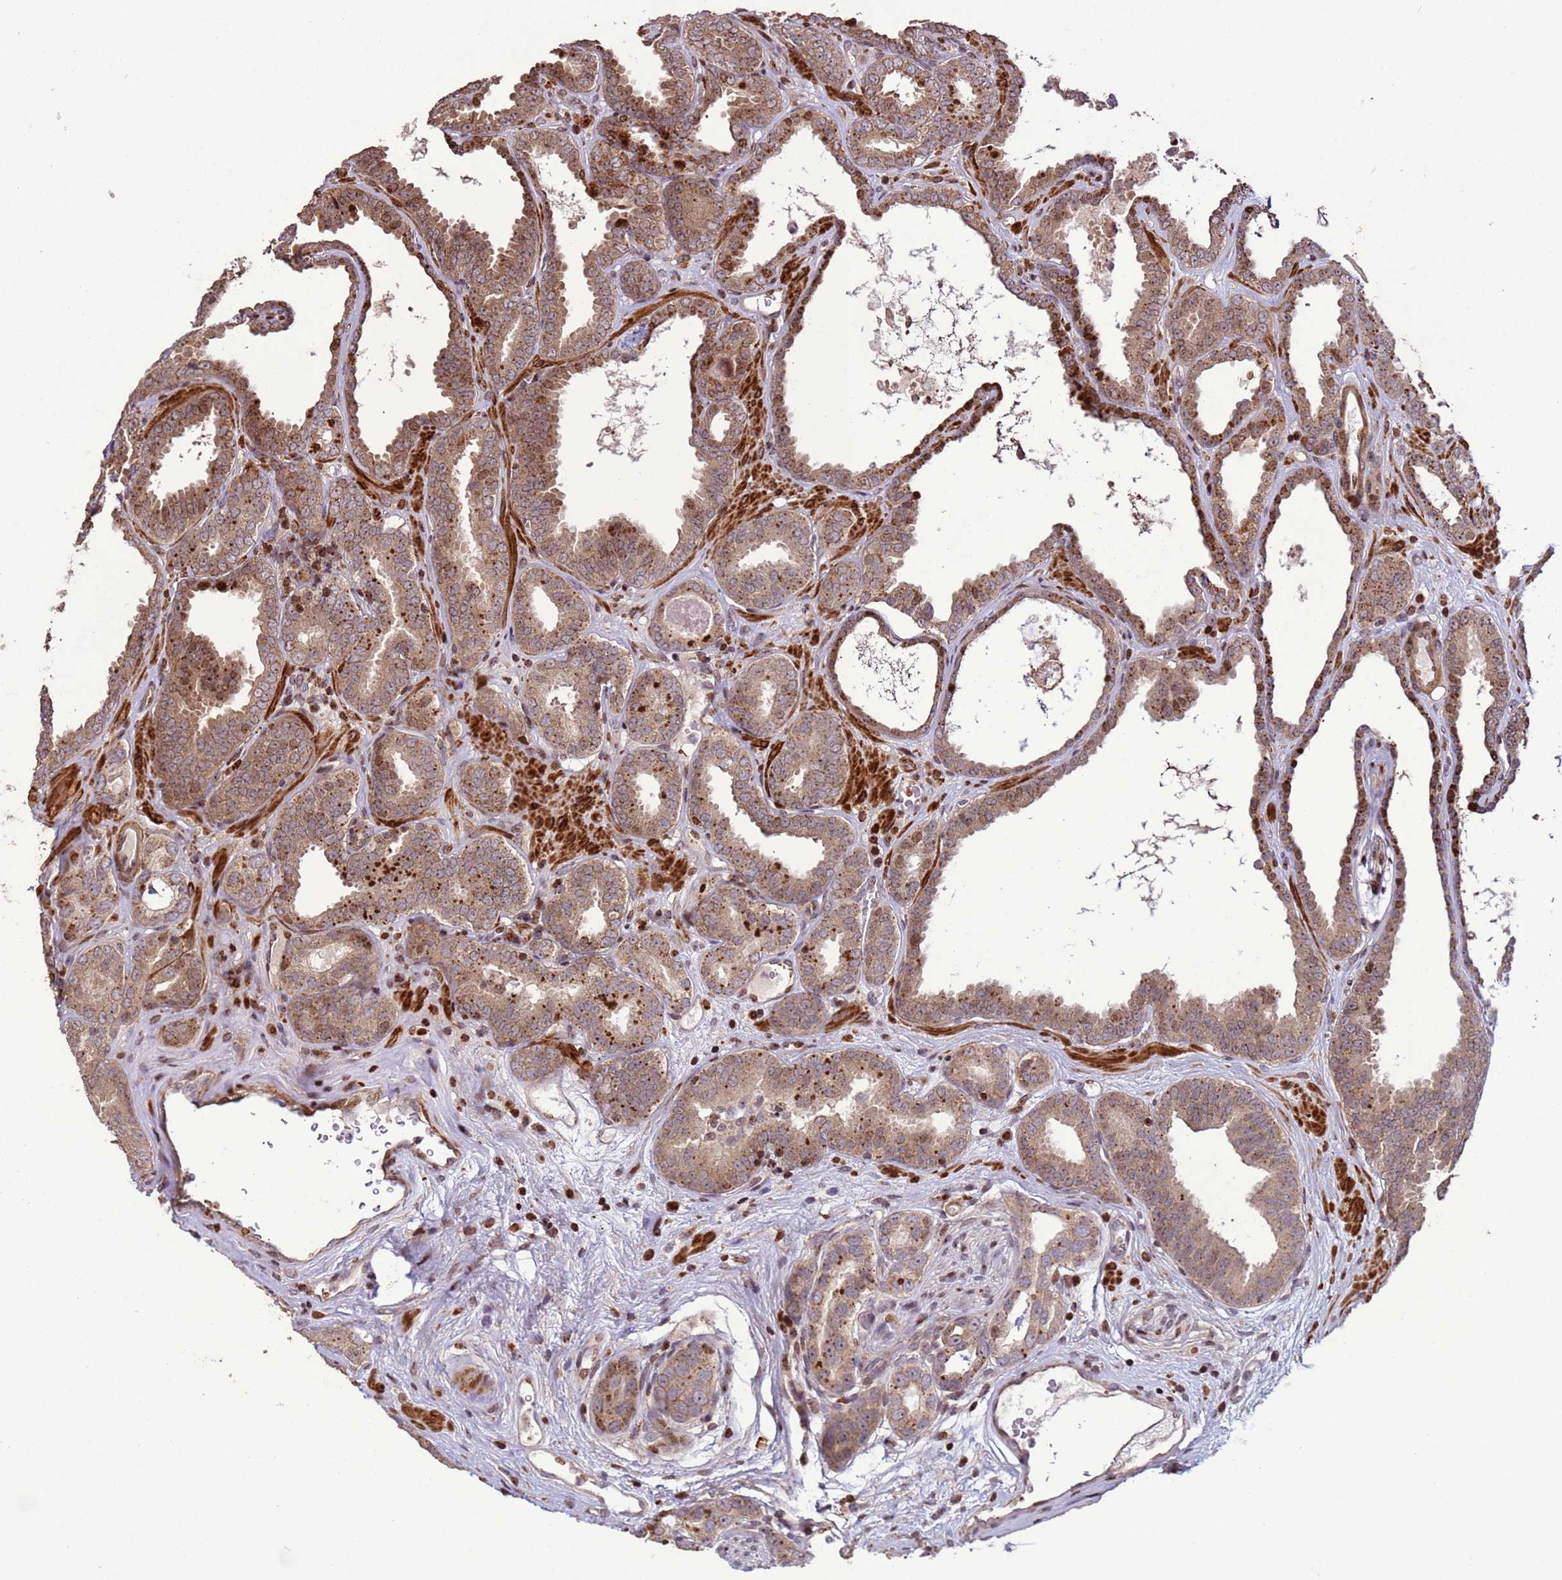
{"staining": {"intensity": "moderate", "quantity": ">75%", "location": "cytoplasmic/membranous"}, "tissue": "prostate cancer", "cell_type": "Tumor cells", "image_type": "cancer", "snomed": [{"axis": "morphology", "description": "Adenocarcinoma, High grade"}, {"axis": "topography", "description": "Prostate"}], "caption": "Human prostate cancer stained for a protein (brown) demonstrates moderate cytoplasmic/membranous positive positivity in approximately >75% of tumor cells.", "gene": "HGH1", "patient": {"sex": "male", "age": 72}}